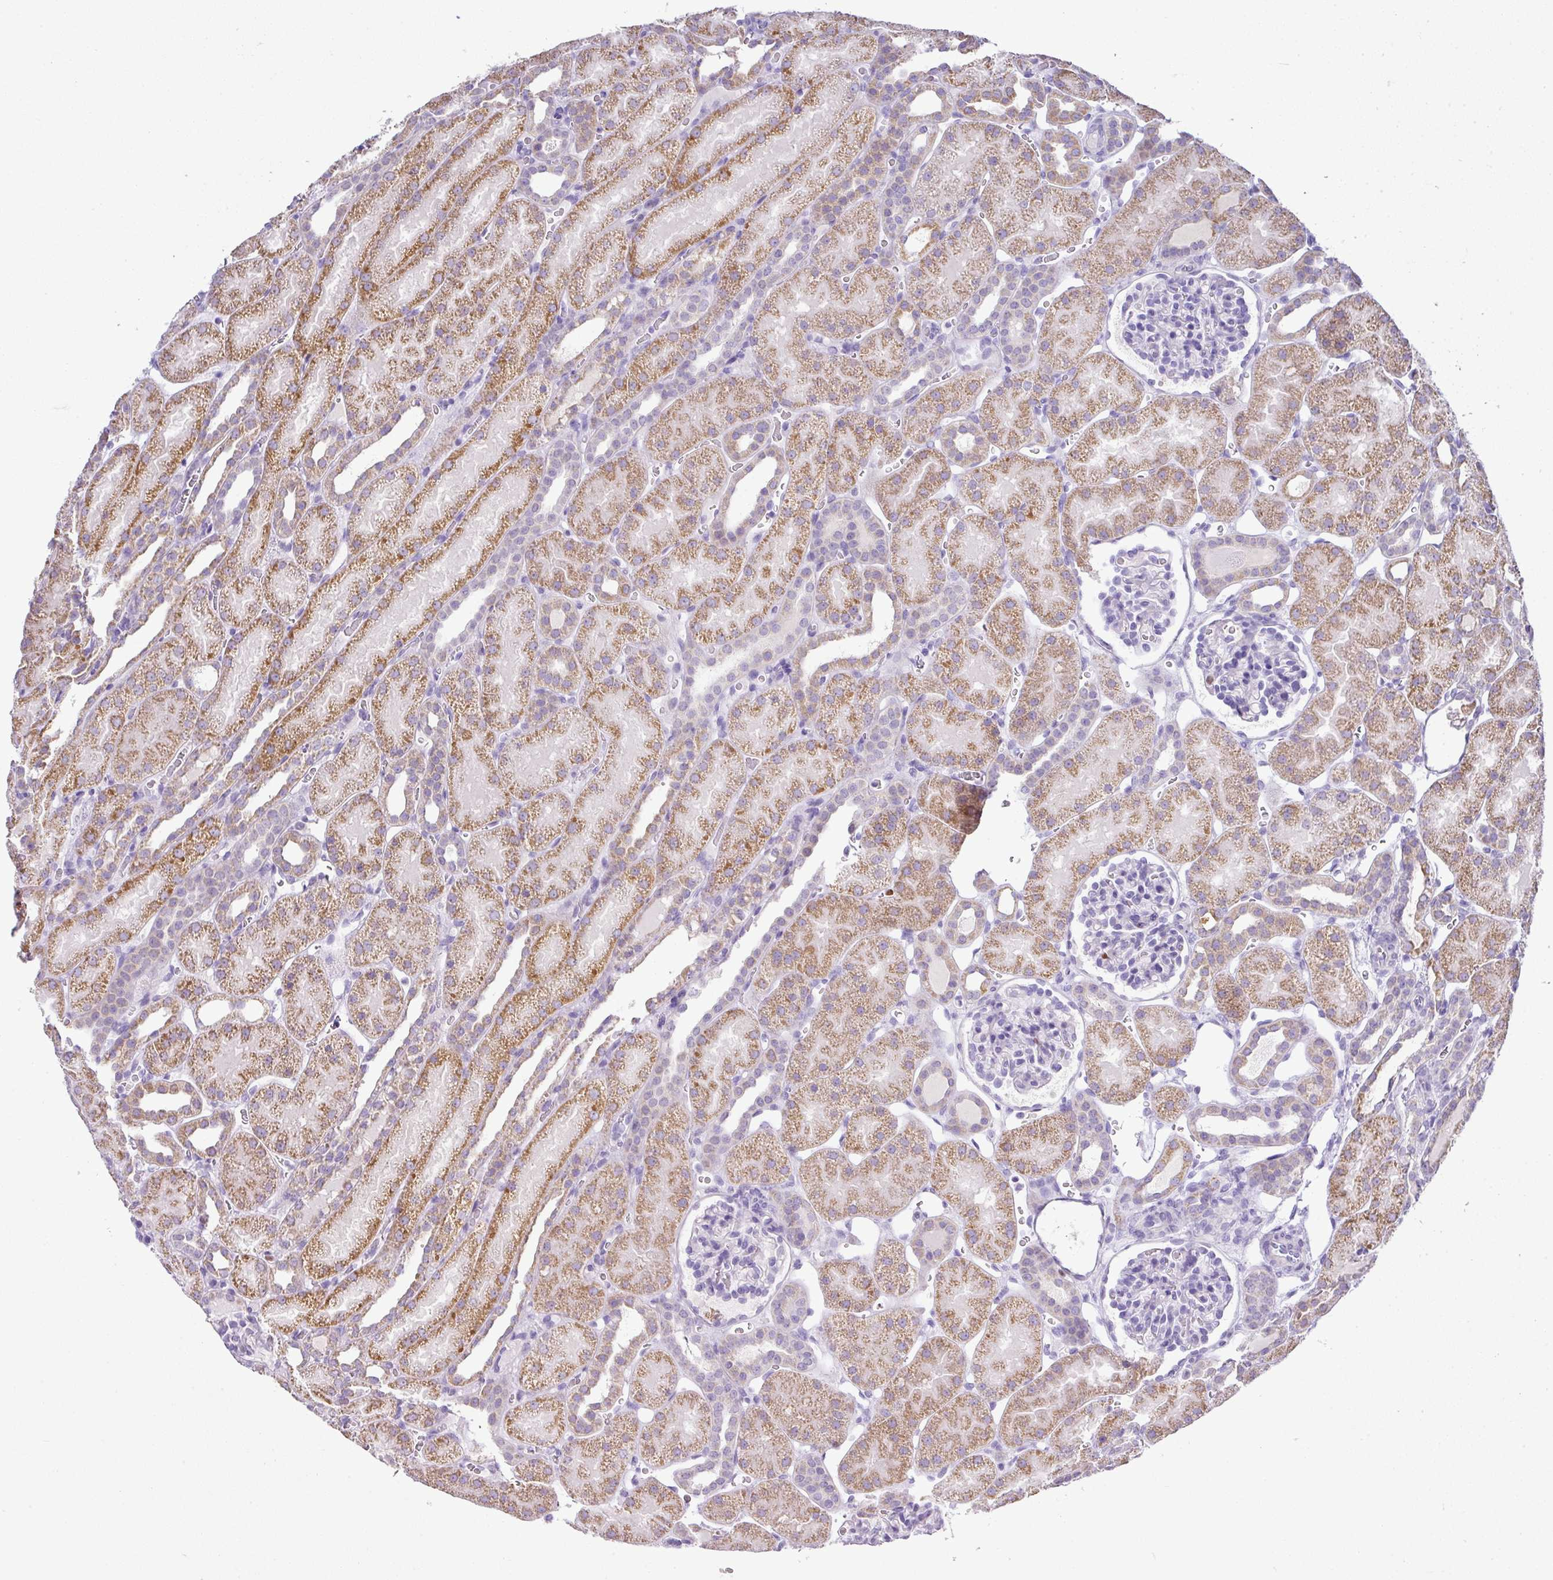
{"staining": {"intensity": "negative", "quantity": "none", "location": "none"}, "tissue": "kidney", "cell_type": "Cells in glomeruli", "image_type": "normal", "snomed": [{"axis": "morphology", "description": "Normal tissue, NOS"}, {"axis": "topography", "description": "Kidney"}], "caption": "The histopathology image exhibits no staining of cells in glomeruli in benign kidney. (Stains: DAB (3,3'-diaminobenzidine) immunohistochemistry with hematoxylin counter stain, Microscopy: brightfield microscopy at high magnification).", "gene": "BCL11A", "patient": {"sex": "male", "age": 2}}